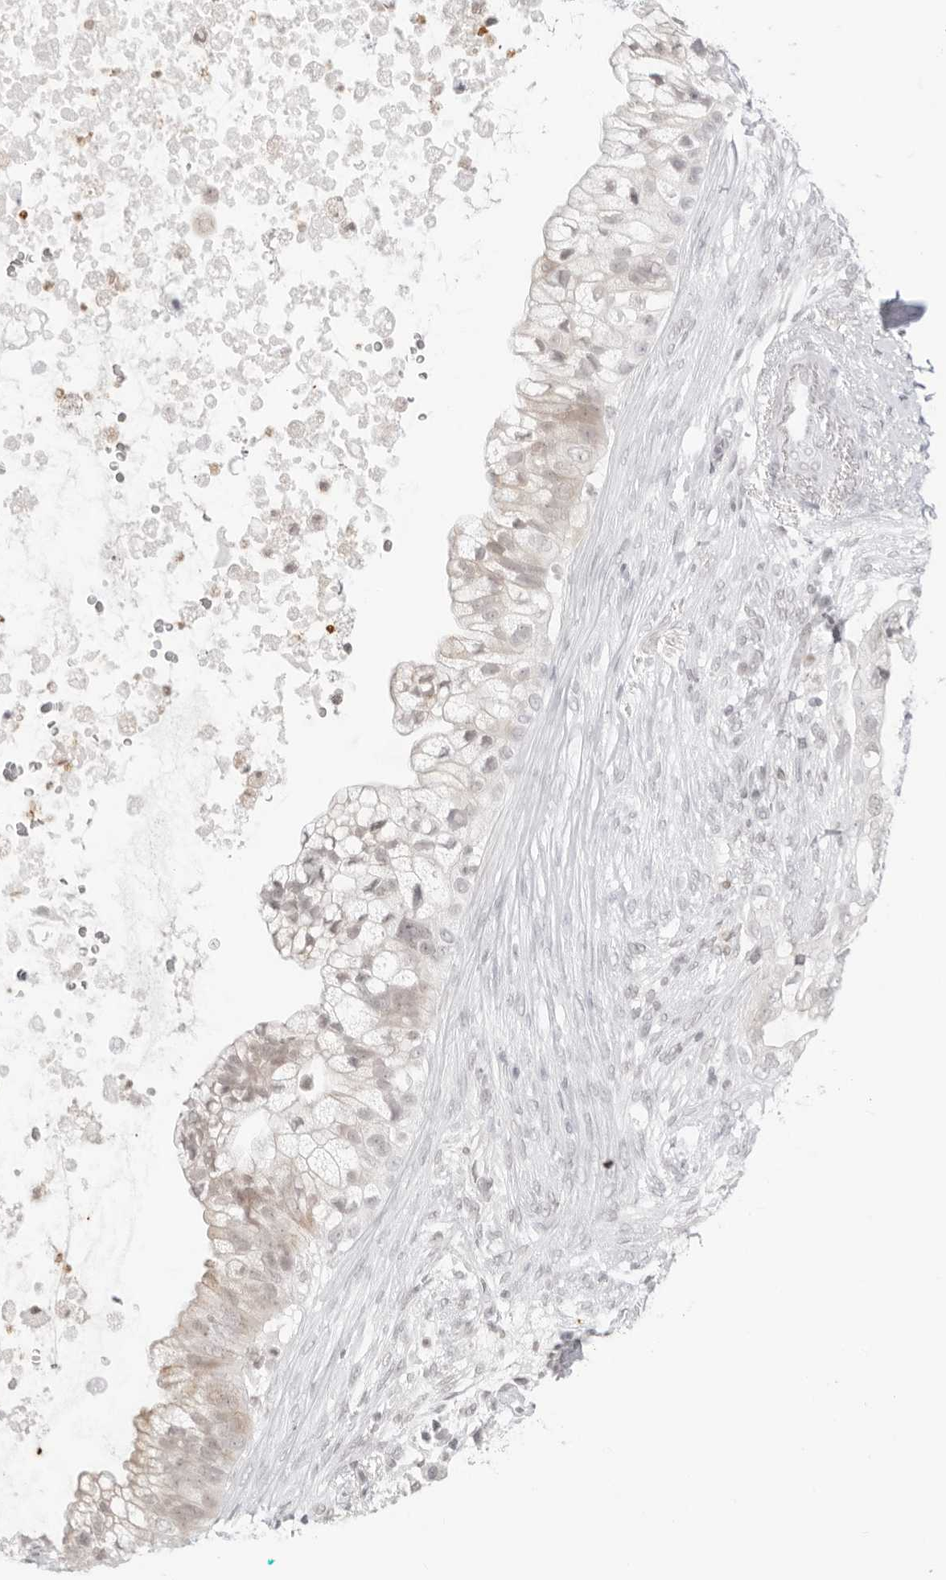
{"staining": {"intensity": "weak", "quantity": "<25%", "location": "cytoplasmic/membranous,nuclear"}, "tissue": "pancreatic cancer", "cell_type": "Tumor cells", "image_type": "cancer", "snomed": [{"axis": "morphology", "description": "Adenocarcinoma, NOS"}, {"axis": "topography", "description": "Pancreas"}], "caption": "An IHC micrograph of pancreatic cancer is shown. There is no staining in tumor cells of pancreatic cancer.", "gene": "RNF146", "patient": {"sex": "male", "age": 53}}